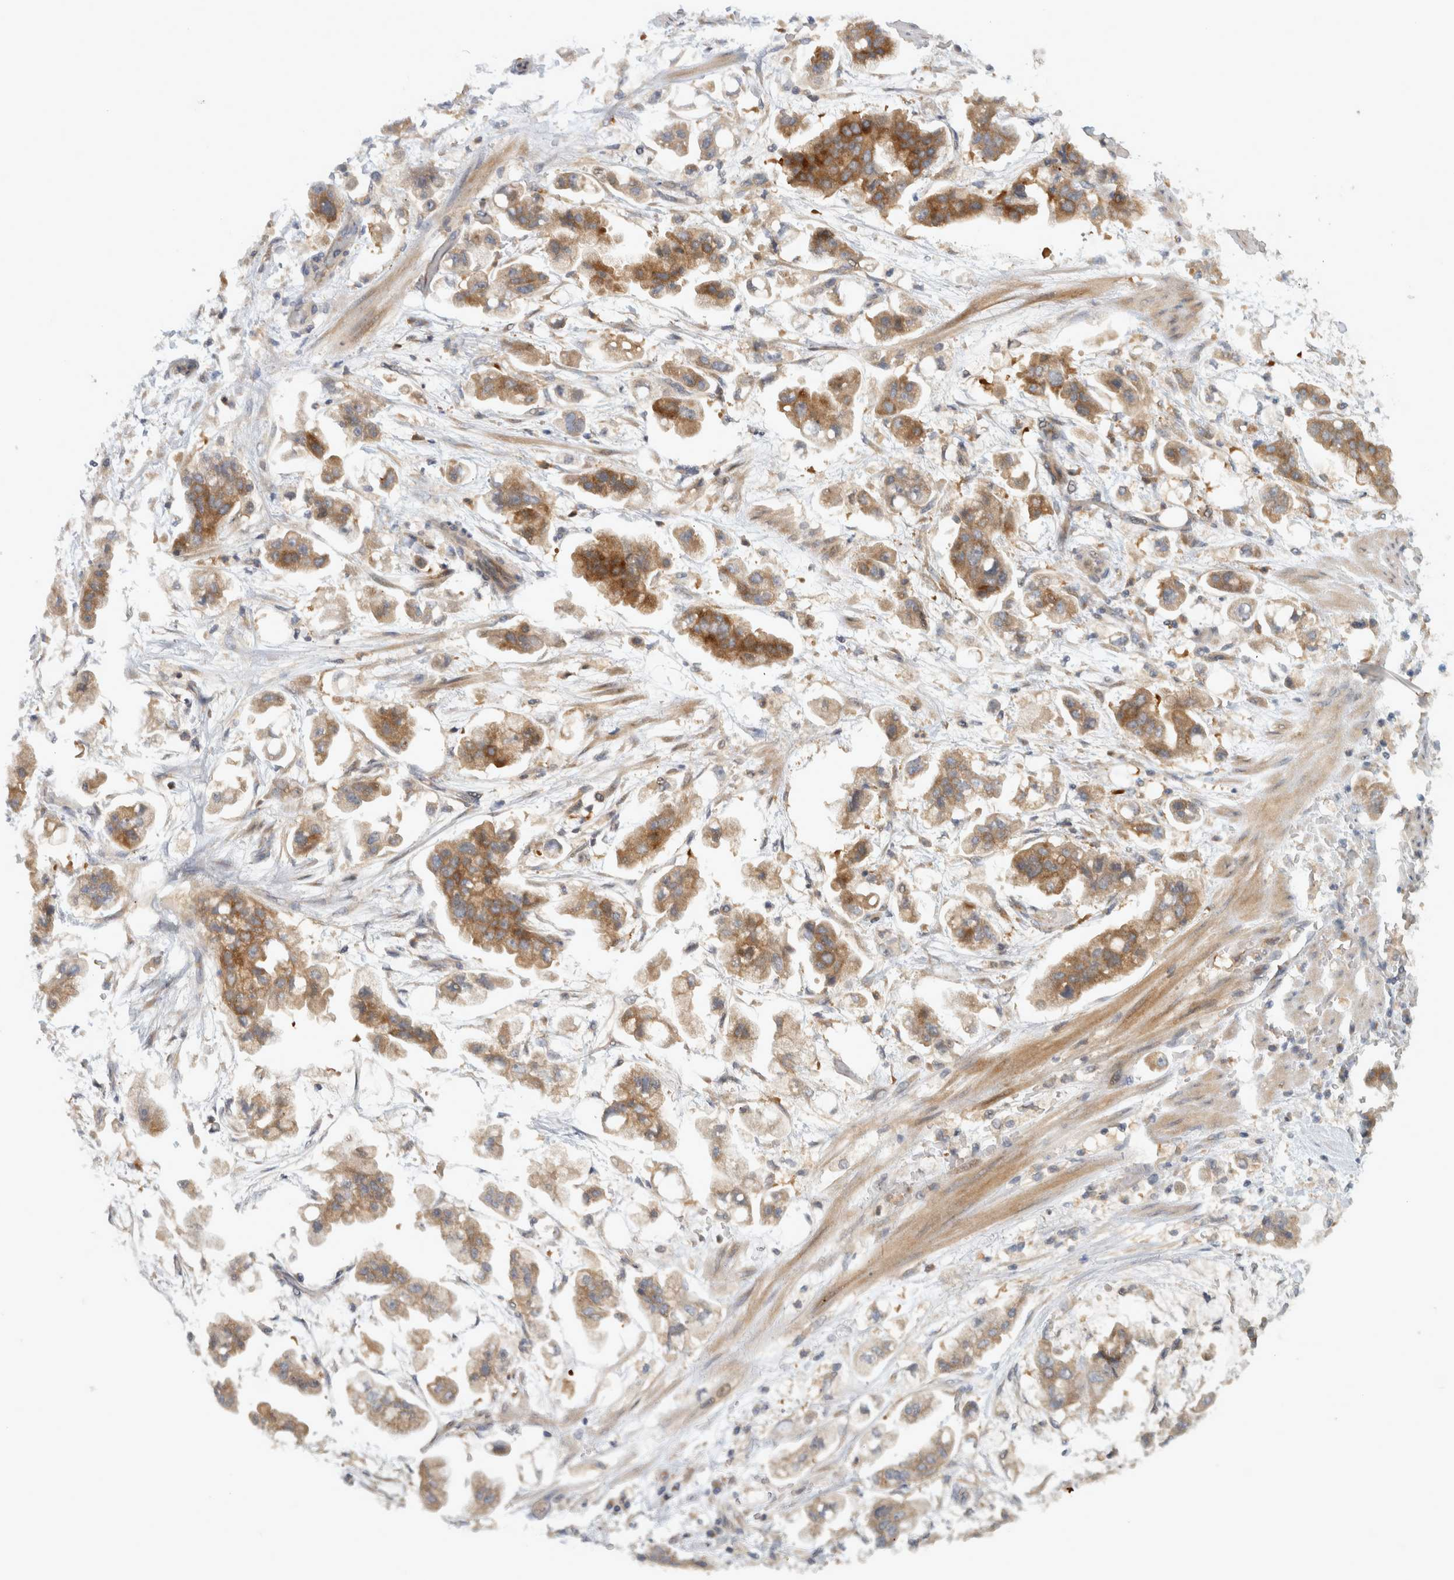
{"staining": {"intensity": "moderate", "quantity": ">75%", "location": "cytoplasmic/membranous"}, "tissue": "stomach cancer", "cell_type": "Tumor cells", "image_type": "cancer", "snomed": [{"axis": "morphology", "description": "Adenocarcinoma, NOS"}, {"axis": "topography", "description": "Stomach"}], "caption": "A brown stain labels moderate cytoplasmic/membranous staining of a protein in stomach adenocarcinoma tumor cells.", "gene": "VEPH1", "patient": {"sex": "male", "age": 62}}